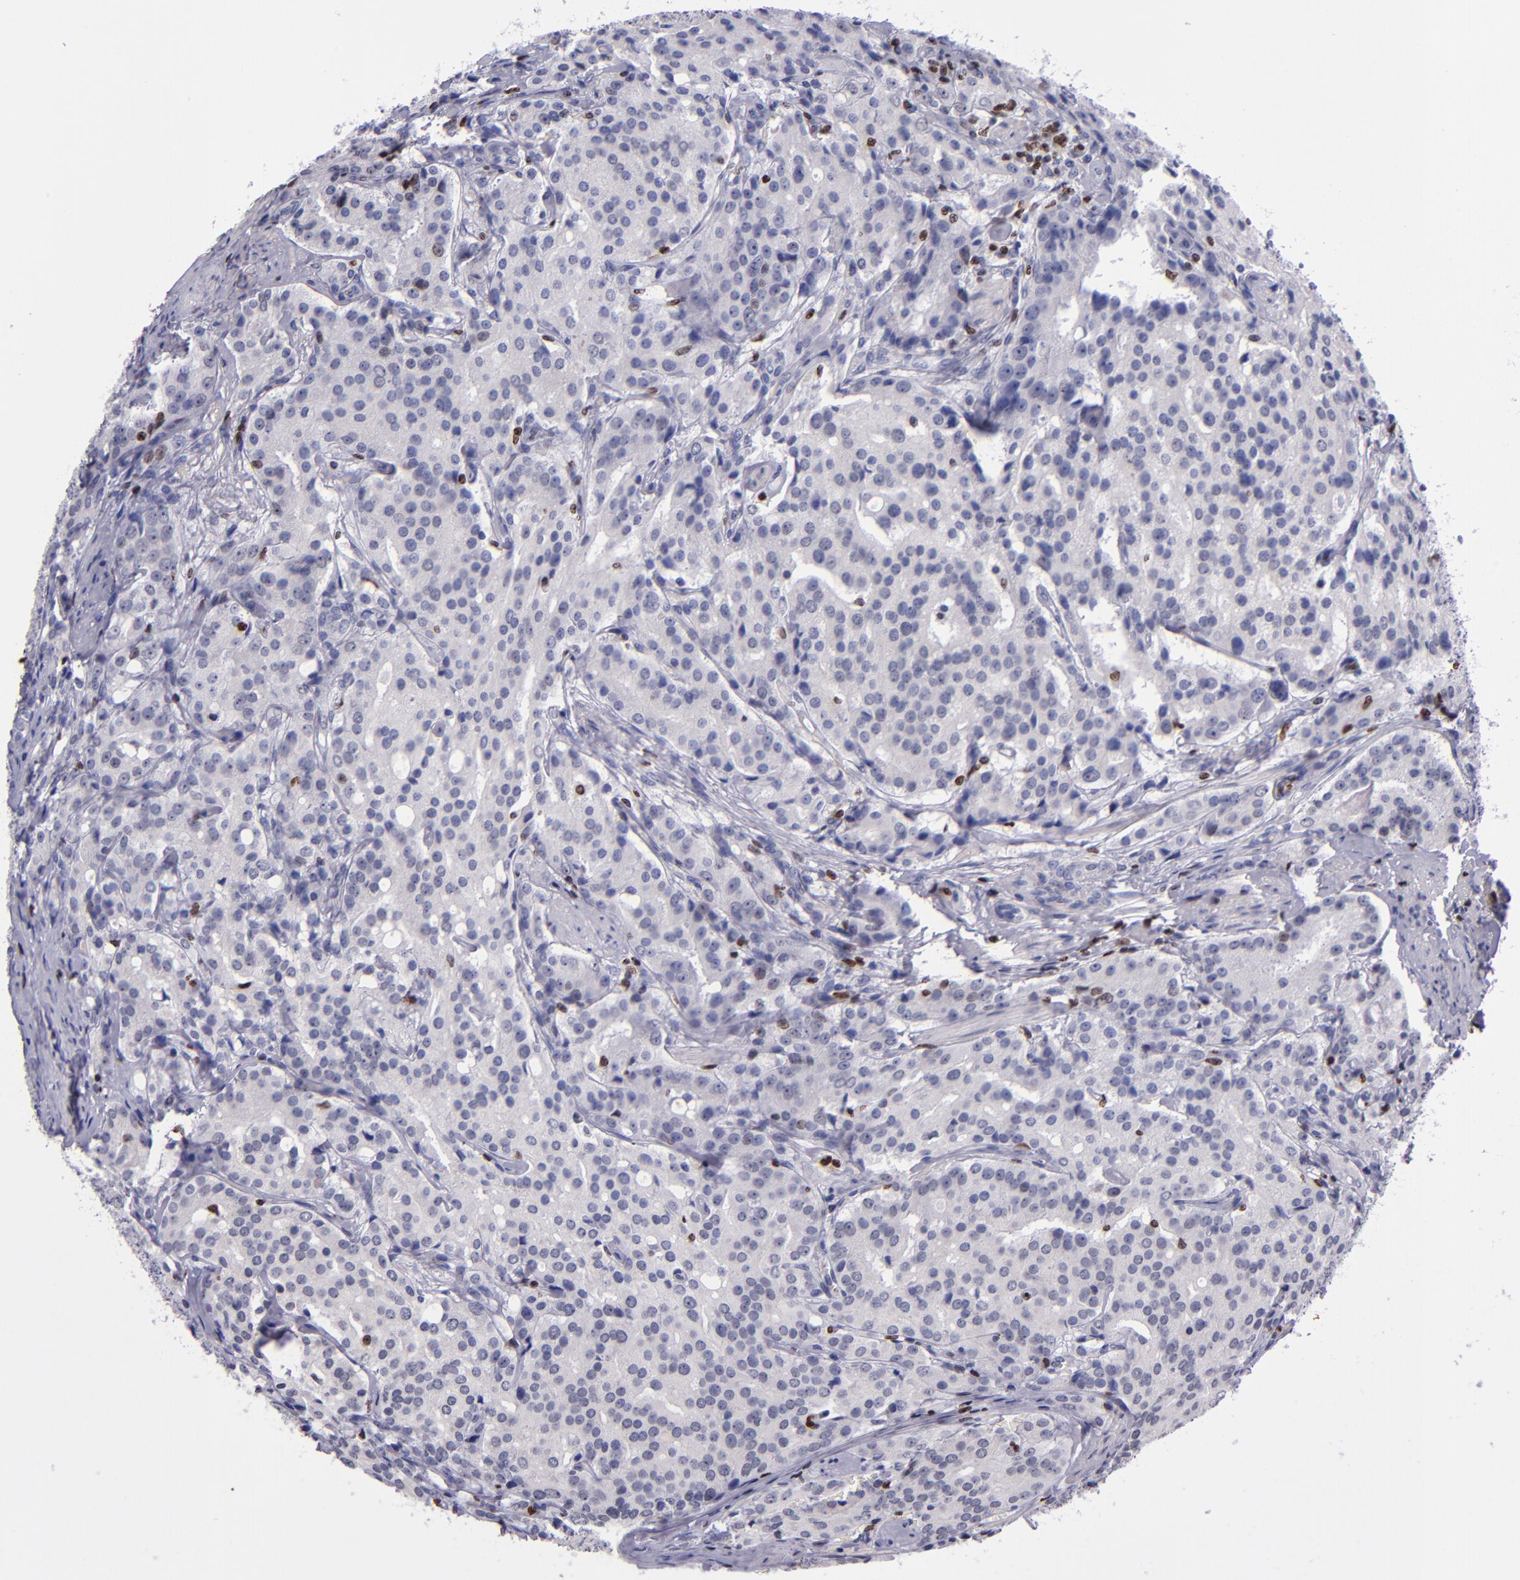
{"staining": {"intensity": "negative", "quantity": "none", "location": "none"}, "tissue": "prostate cancer", "cell_type": "Tumor cells", "image_type": "cancer", "snomed": [{"axis": "morphology", "description": "Adenocarcinoma, Medium grade"}, {"axis": "topography", "description": "Prostate"}], "caption": "DAB immunohistochemical staining of human prostate cancer (medium-grade adenocarcinoma) reveals no significant positivity in tumor cells.", "gene": "CDKL5", "patient": {"sex": "male", "age": 72}}